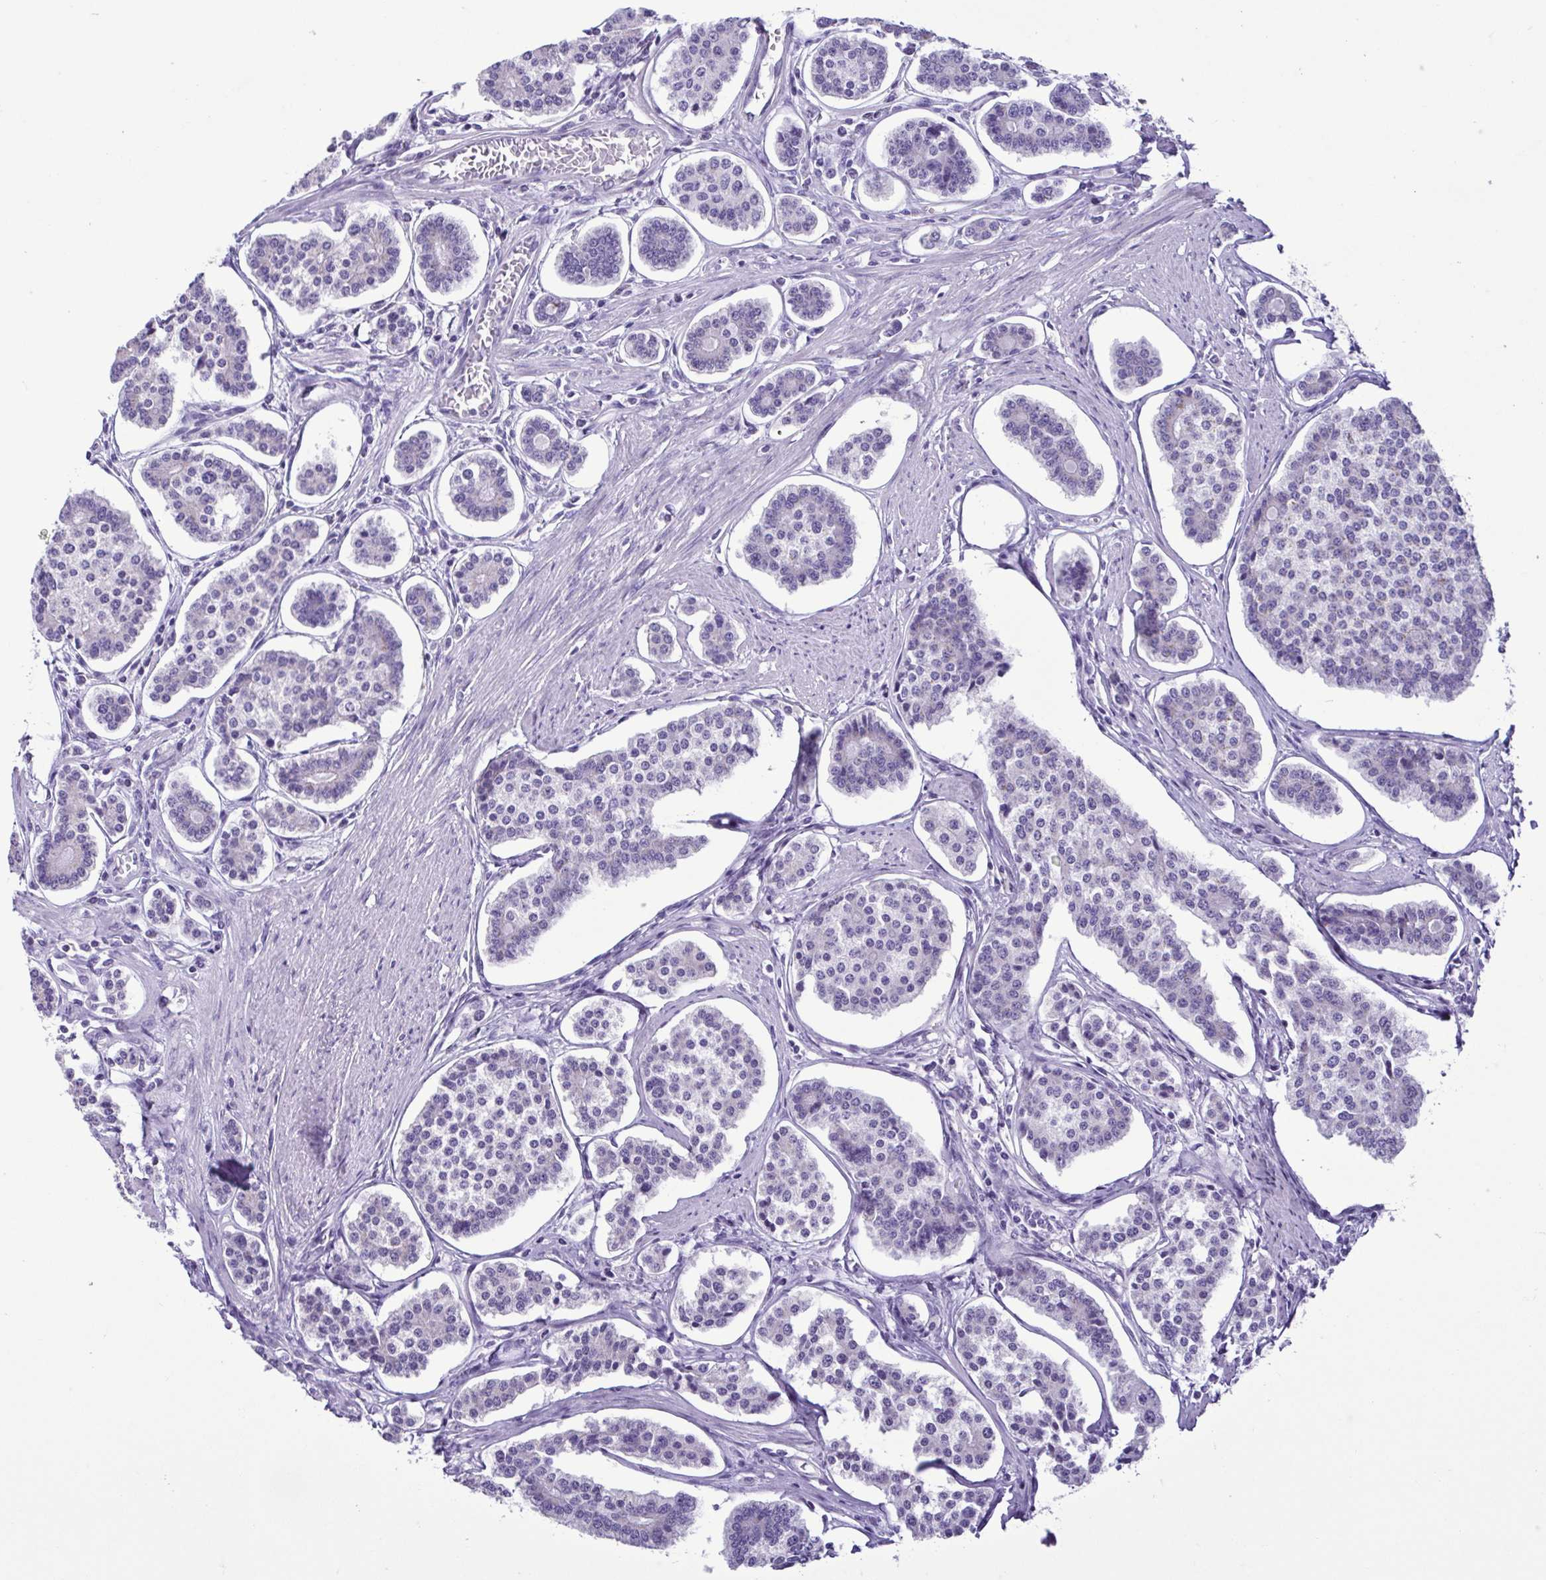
{"staining": {"intensity": "negative", "quantity": "none", "location": "none"}, "tissue": "carcinoid", "cell_type": "Tumor cells", "image_type": "cancer", "snomed": [{"axis": "morphology", "description": "Carcinoid, malignant, NOS"}, {"axis": "topography", "description": "Small intestine"}], "caption": "This is a image of immunohistochemistry staining of malignant carcinoid, which shows no positivity in tumor cells.", "gene": "CBY2", "patient": {"sex": "female", "age": 65}}